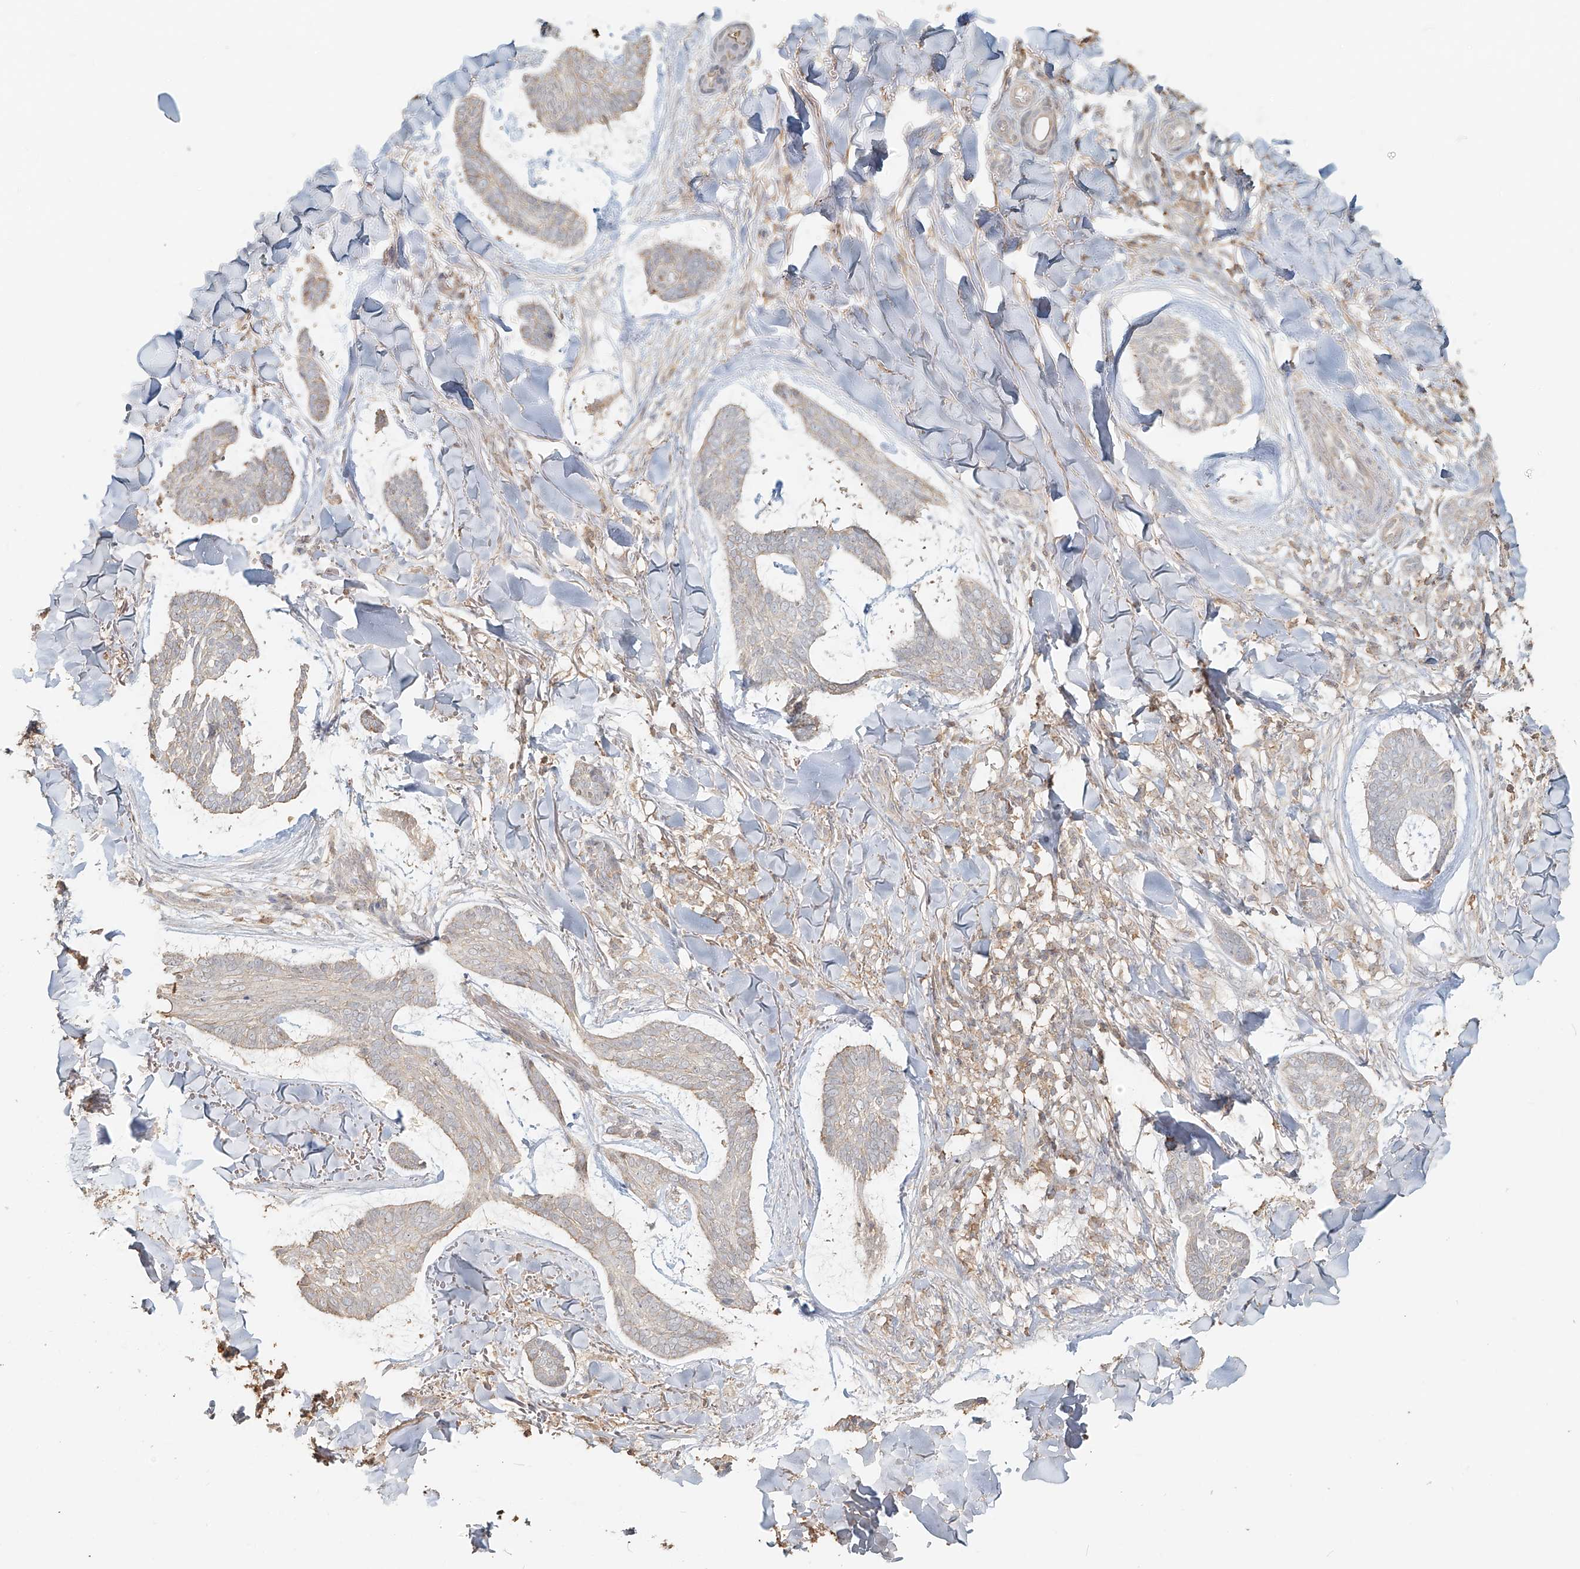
{"staining": {"intensity": "negative", "quantity": "none", "location": "none"}, "tissue": "skin cancer", "cell_type": "Tumor cells", "image_type": "cancer", "snomed": [{"axis": "morphology", "description": "Basal cell carcinoma"}, {"axis": "topography", "description": "Skin"}], "caption": "Tumor cells show no significant positivity in skin cancer (basal cell carcinoma).", "gene": "NPHS1", "patient": {"sex": "male", "age": 43}}